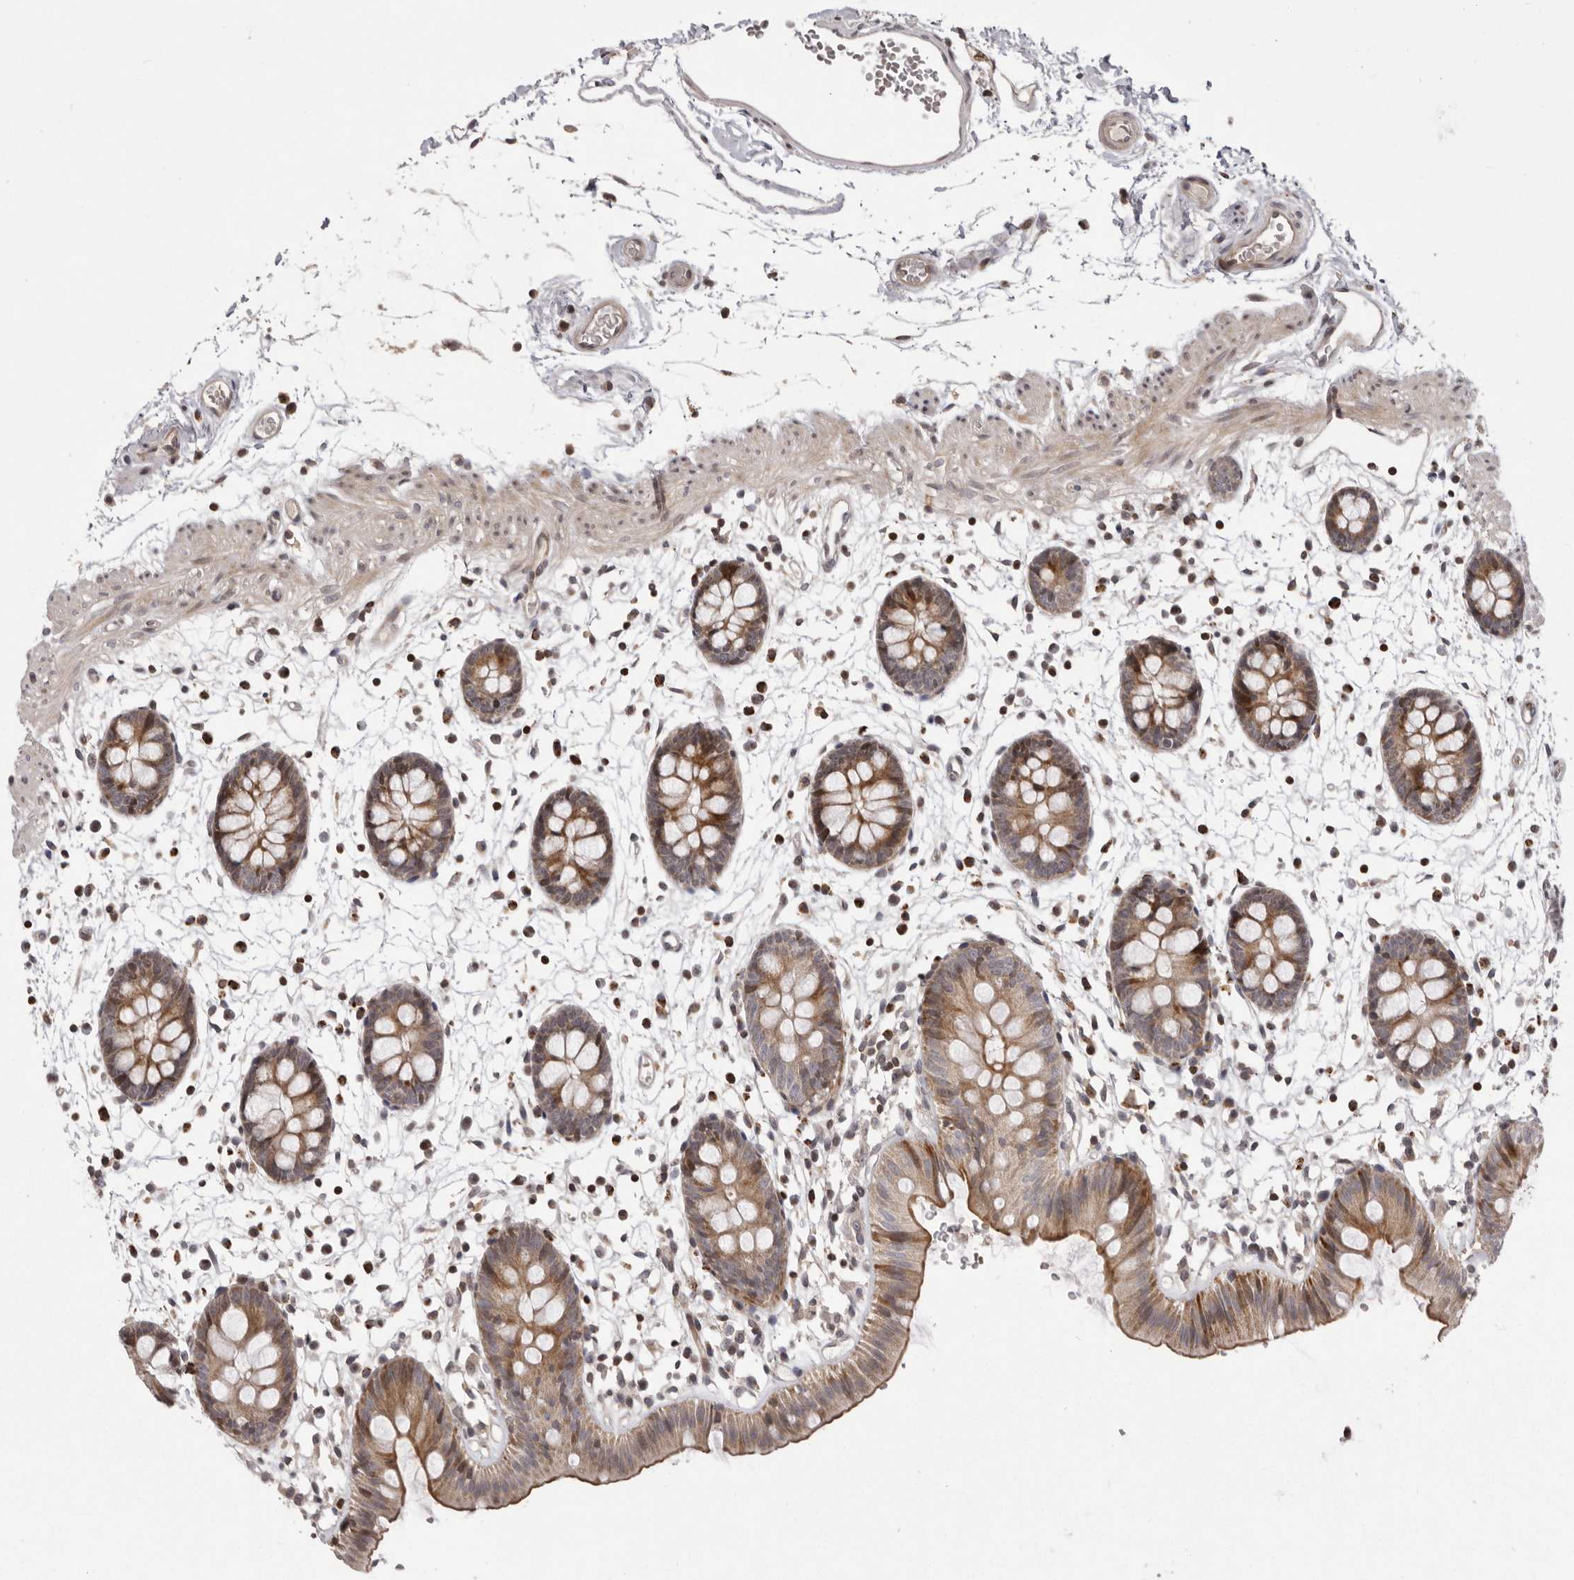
{"staining": {"intensity": "weak", "quantity": ">75%", "location": "cytoplasmic/membranous,nuclear"}, "tissue": "colon", "cell_type": "Endothelial cells", "image_type": "normal", "snomed": [{"axis": "morphology", "description": "Normal tissue, NOS"}, {"axis": "topography", "description": "Colon"}], "caption": "Weak cytoplasmic/membranous,nuclear expression is appreciated in approximately >75% of endothelial cells in unremarkable colon. Using DAB (3,3'-diaminobenzidine) (brown) and hematoxylin (blue) stains, captured at high magnification using brightfield microscopy.", "gene": "AZIN1", "patient": {"sex": "male", "age": 56}}